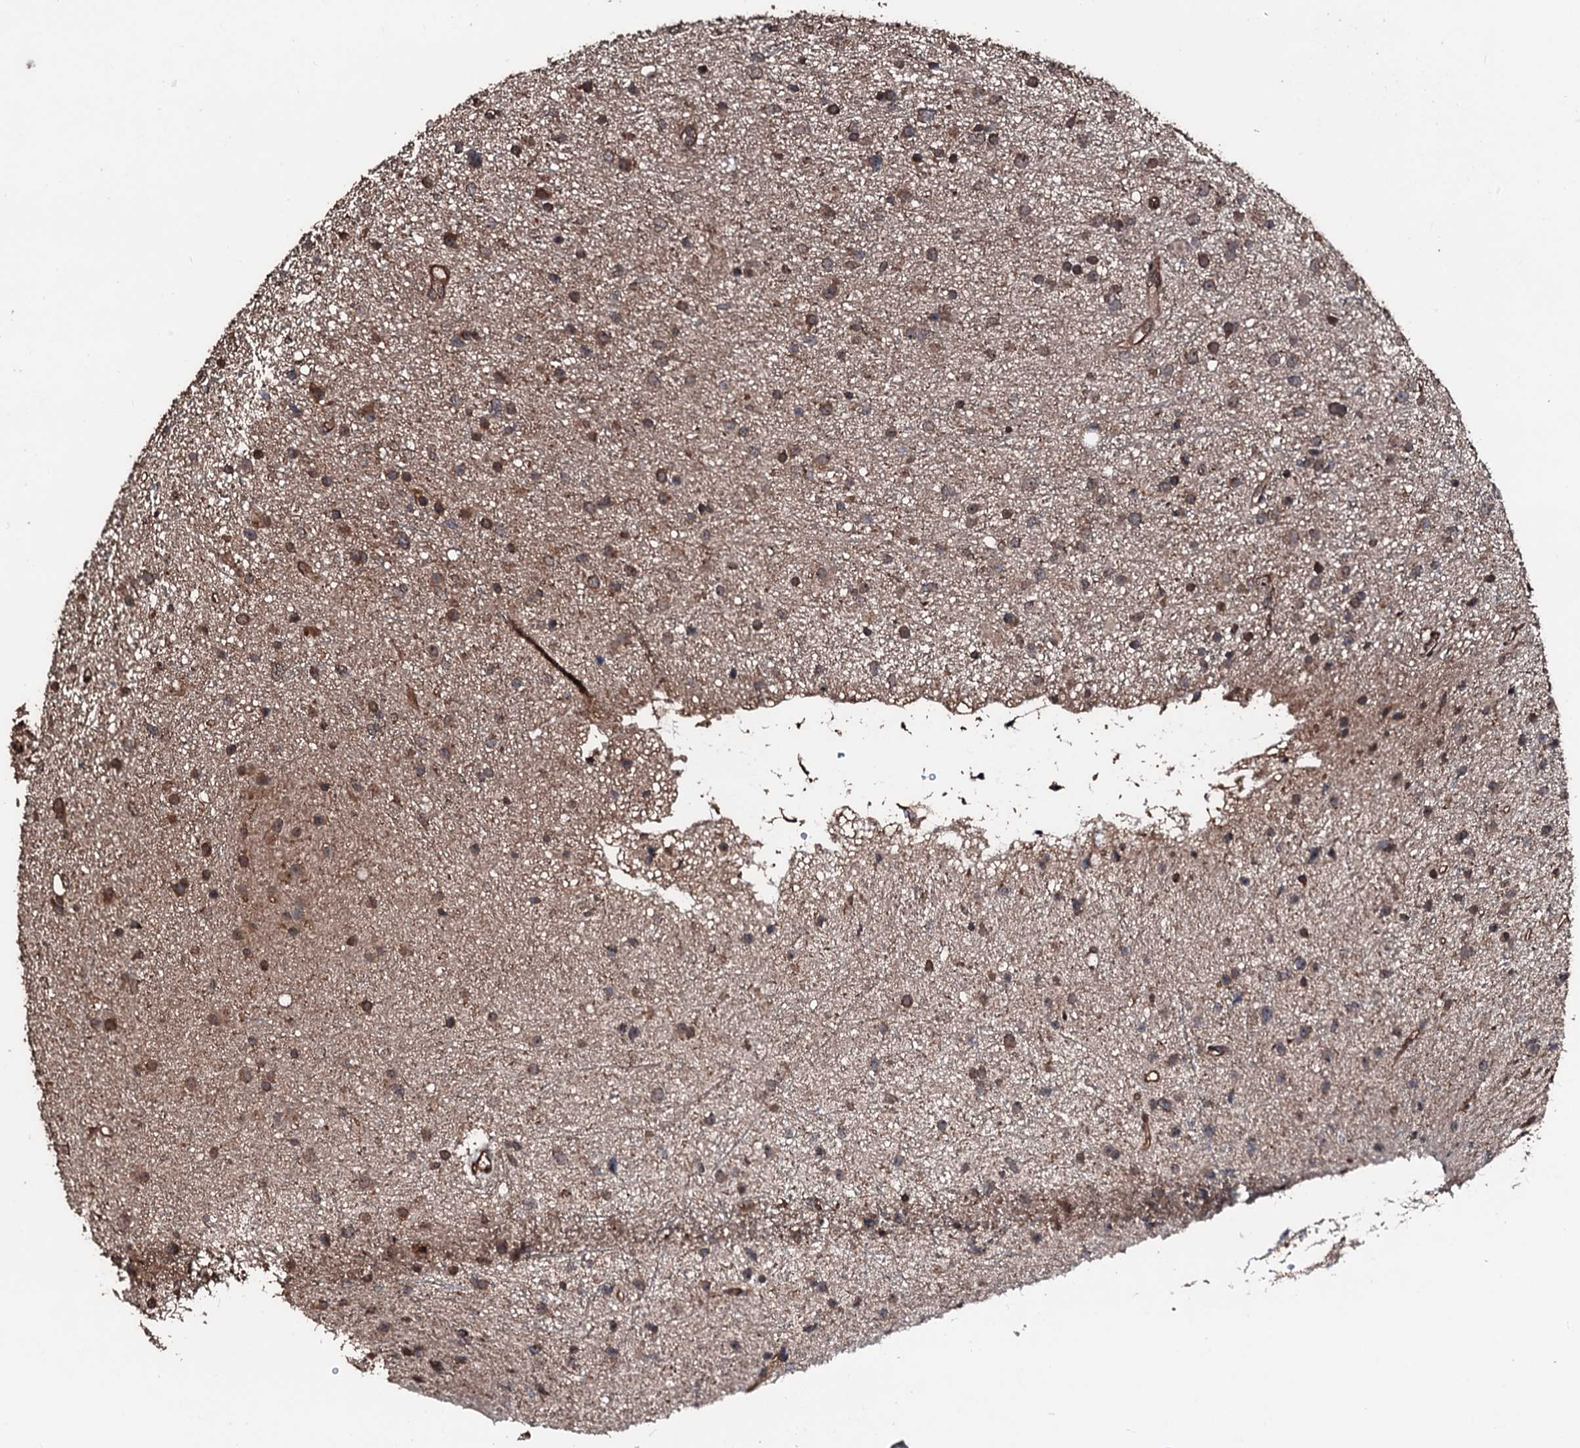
{"staining": {"intensity": "moderate", "quantity": ">75%", "location": "cytoplasmic/membranous"}, "tissue": "glioma", "cell_type": "Tumor cells", "image_type": "cancer", "snomed": [{"axis": "morphology", "description": "Glioma, malignant, Low grade"}, {"axis": "topography", "description": "Cerebral cortex"}], "caption": "A high-resolution micrograph shows immunohistochemistry staining of glioma, which shows moderate cytoplasmic/membranous staining in approximately >75% of tumor cells. The protein is stained brown, and the nuclei are stained in blue (DAB IHC with brightfield microscopy, high magnification).", "gene": "KIF18A", "patient": {"sex": "female", "age": 39}}